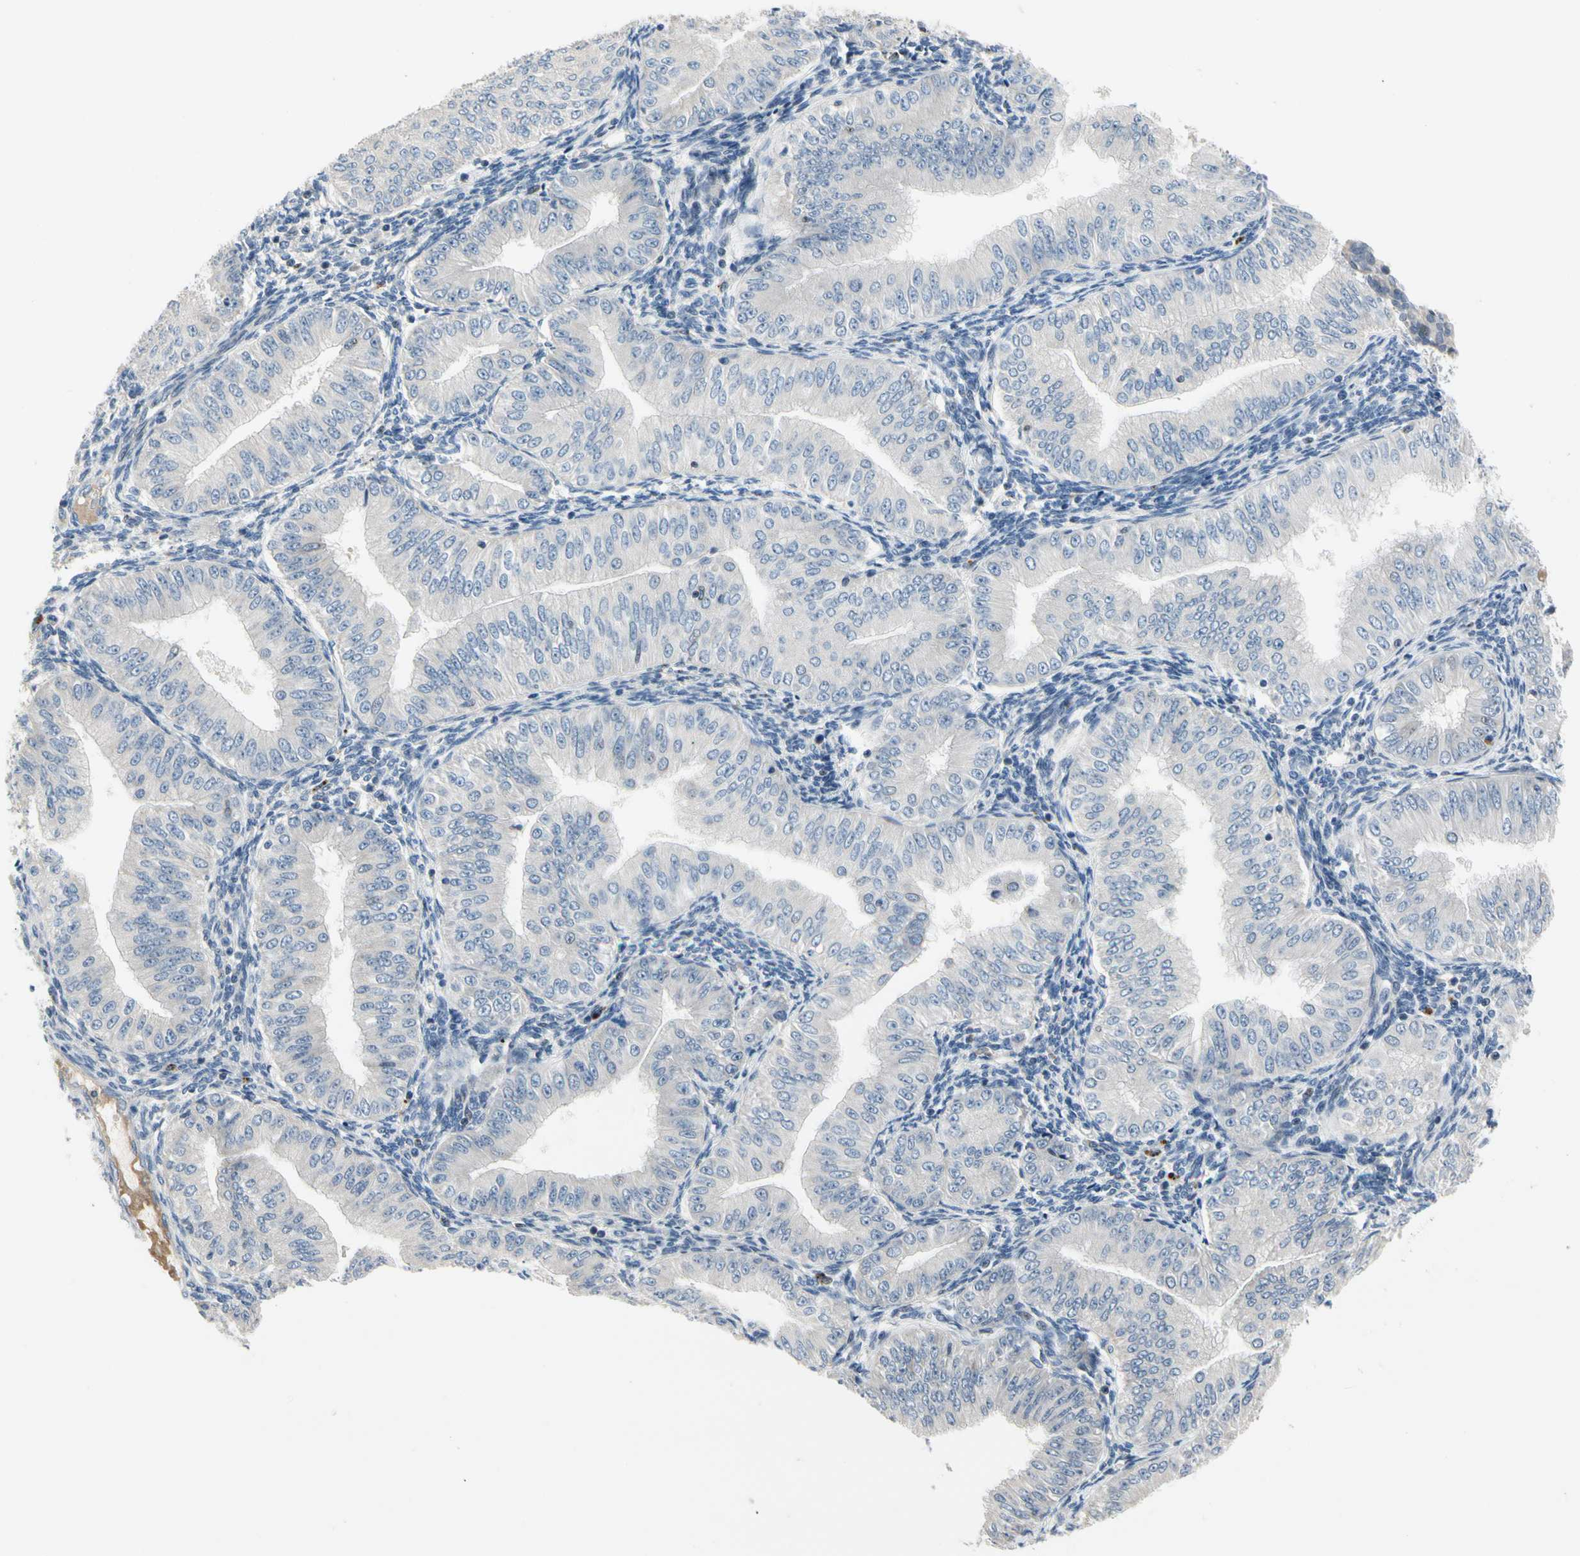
{"staining": {"intensity": "negative", "quantity": "none", "location": "none"}, "tissue": "endometrial cancer", "cell_type": "Tumor cells", "image_type": "cancer", "snomed": [{"axis": "morphology", "description": "Normal tissue, NOS"}, {"axis": "morphology", "description": "Adenocarcinoma, NOS"}, {"axis": "topography", "description": "Endometrium"}], "caption": "Immunohistochemistry (IHC) micrograph of neoplastic tissue: endometrial cancer (adenocarcinoma) stained with DAB (3,3'-diaminobenzidine) displays no significant protein staining in tumor cells.", "gene": "NFASC", "patient": {"sex": "female", "age": 53}}